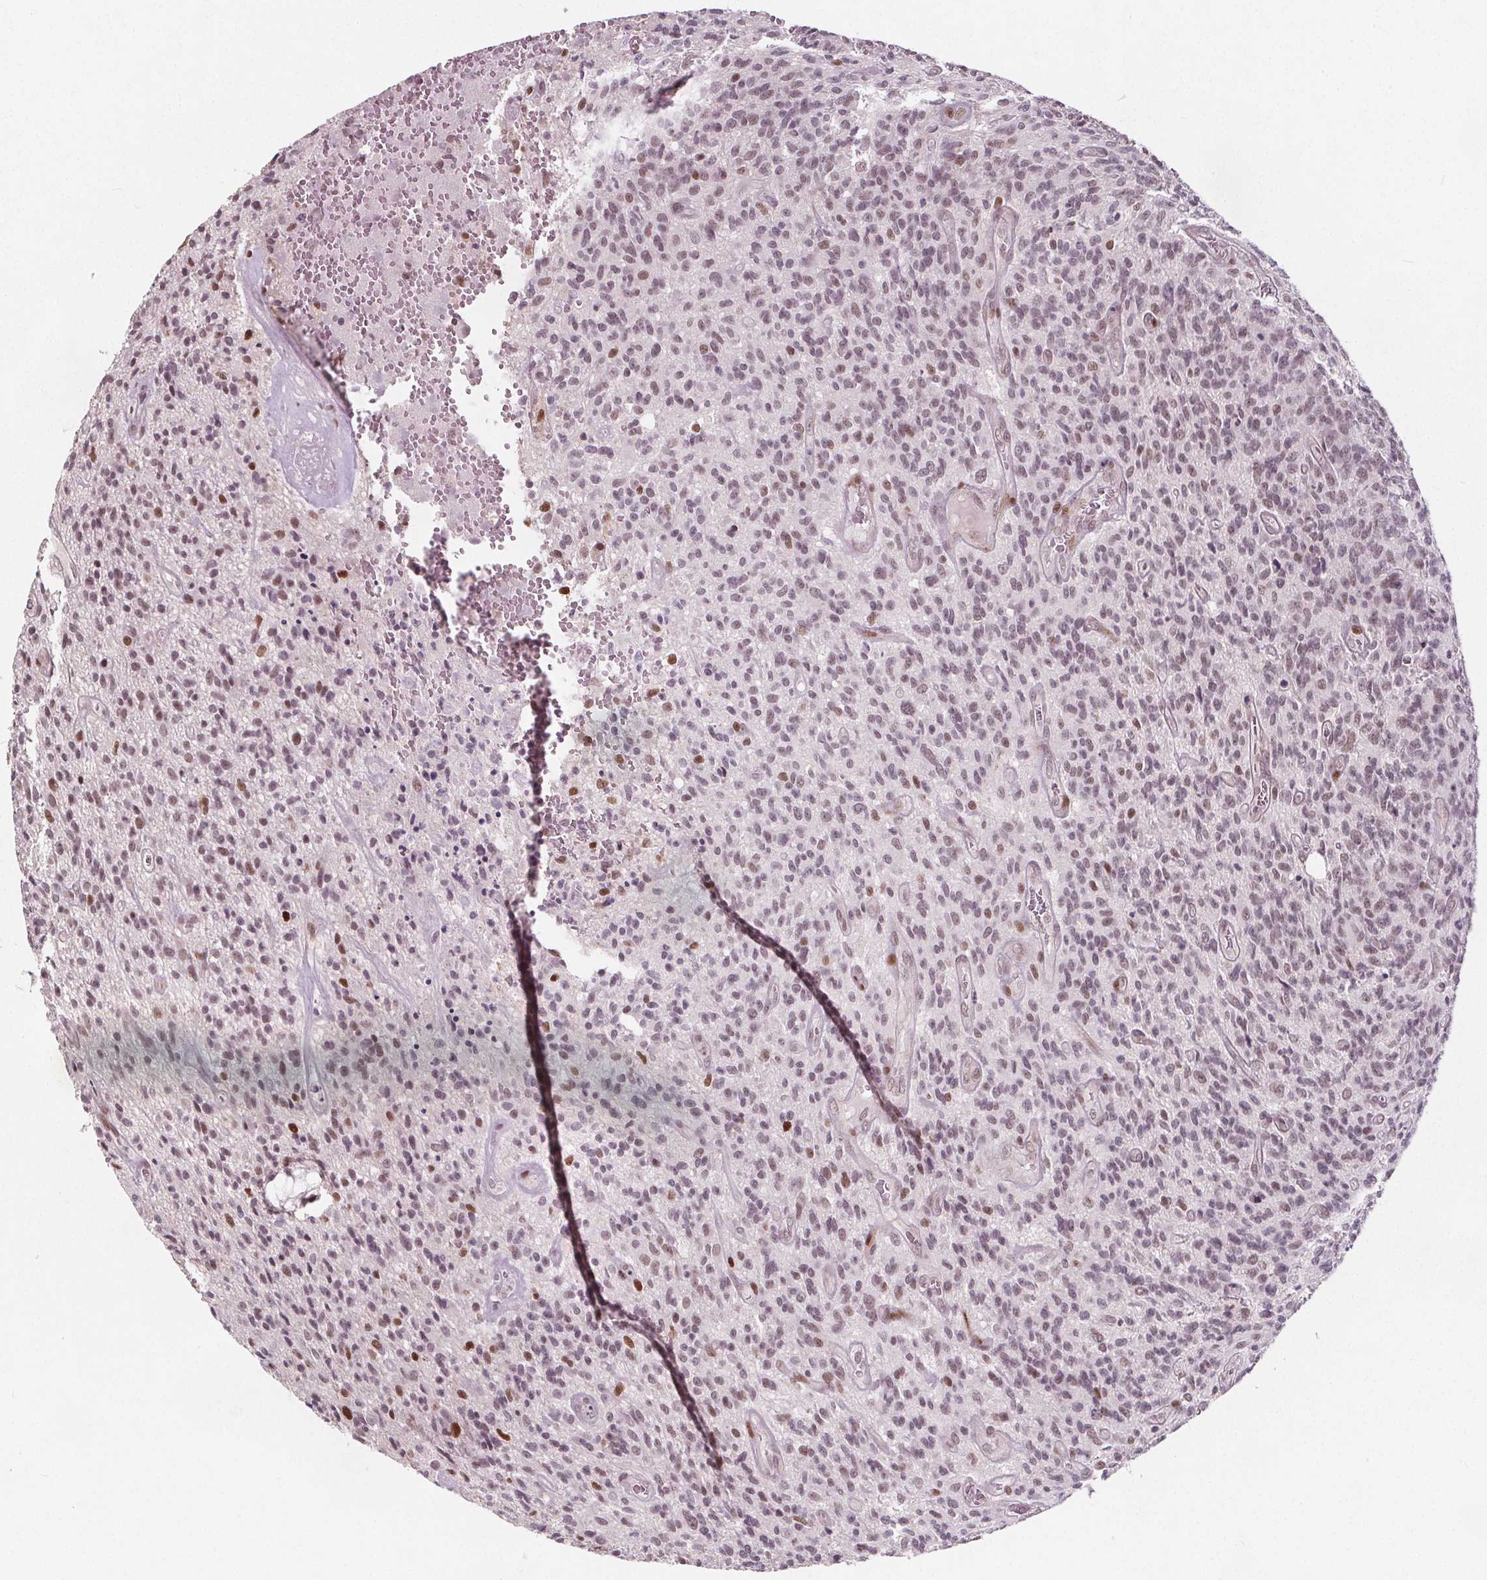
{"staining": {"intensity": "weak", "quantity": "25%-75%", "location": "nuclear"}, "tissue": "glioma", "cell_type": "Tumor cells", "image_type": "cancer", "snomed": [{"axis": "morphology", "description": "Glioma, malignant, High grade"}, {"axis": "topography", "description": "Brain"}], "caption": "Tumor cells demonstrate low levels of weak nuclear positivity in about 25%-75% of cells in glioma.", "gene": "TAF6L", "patient": {"sex": "male", "age": 76}}